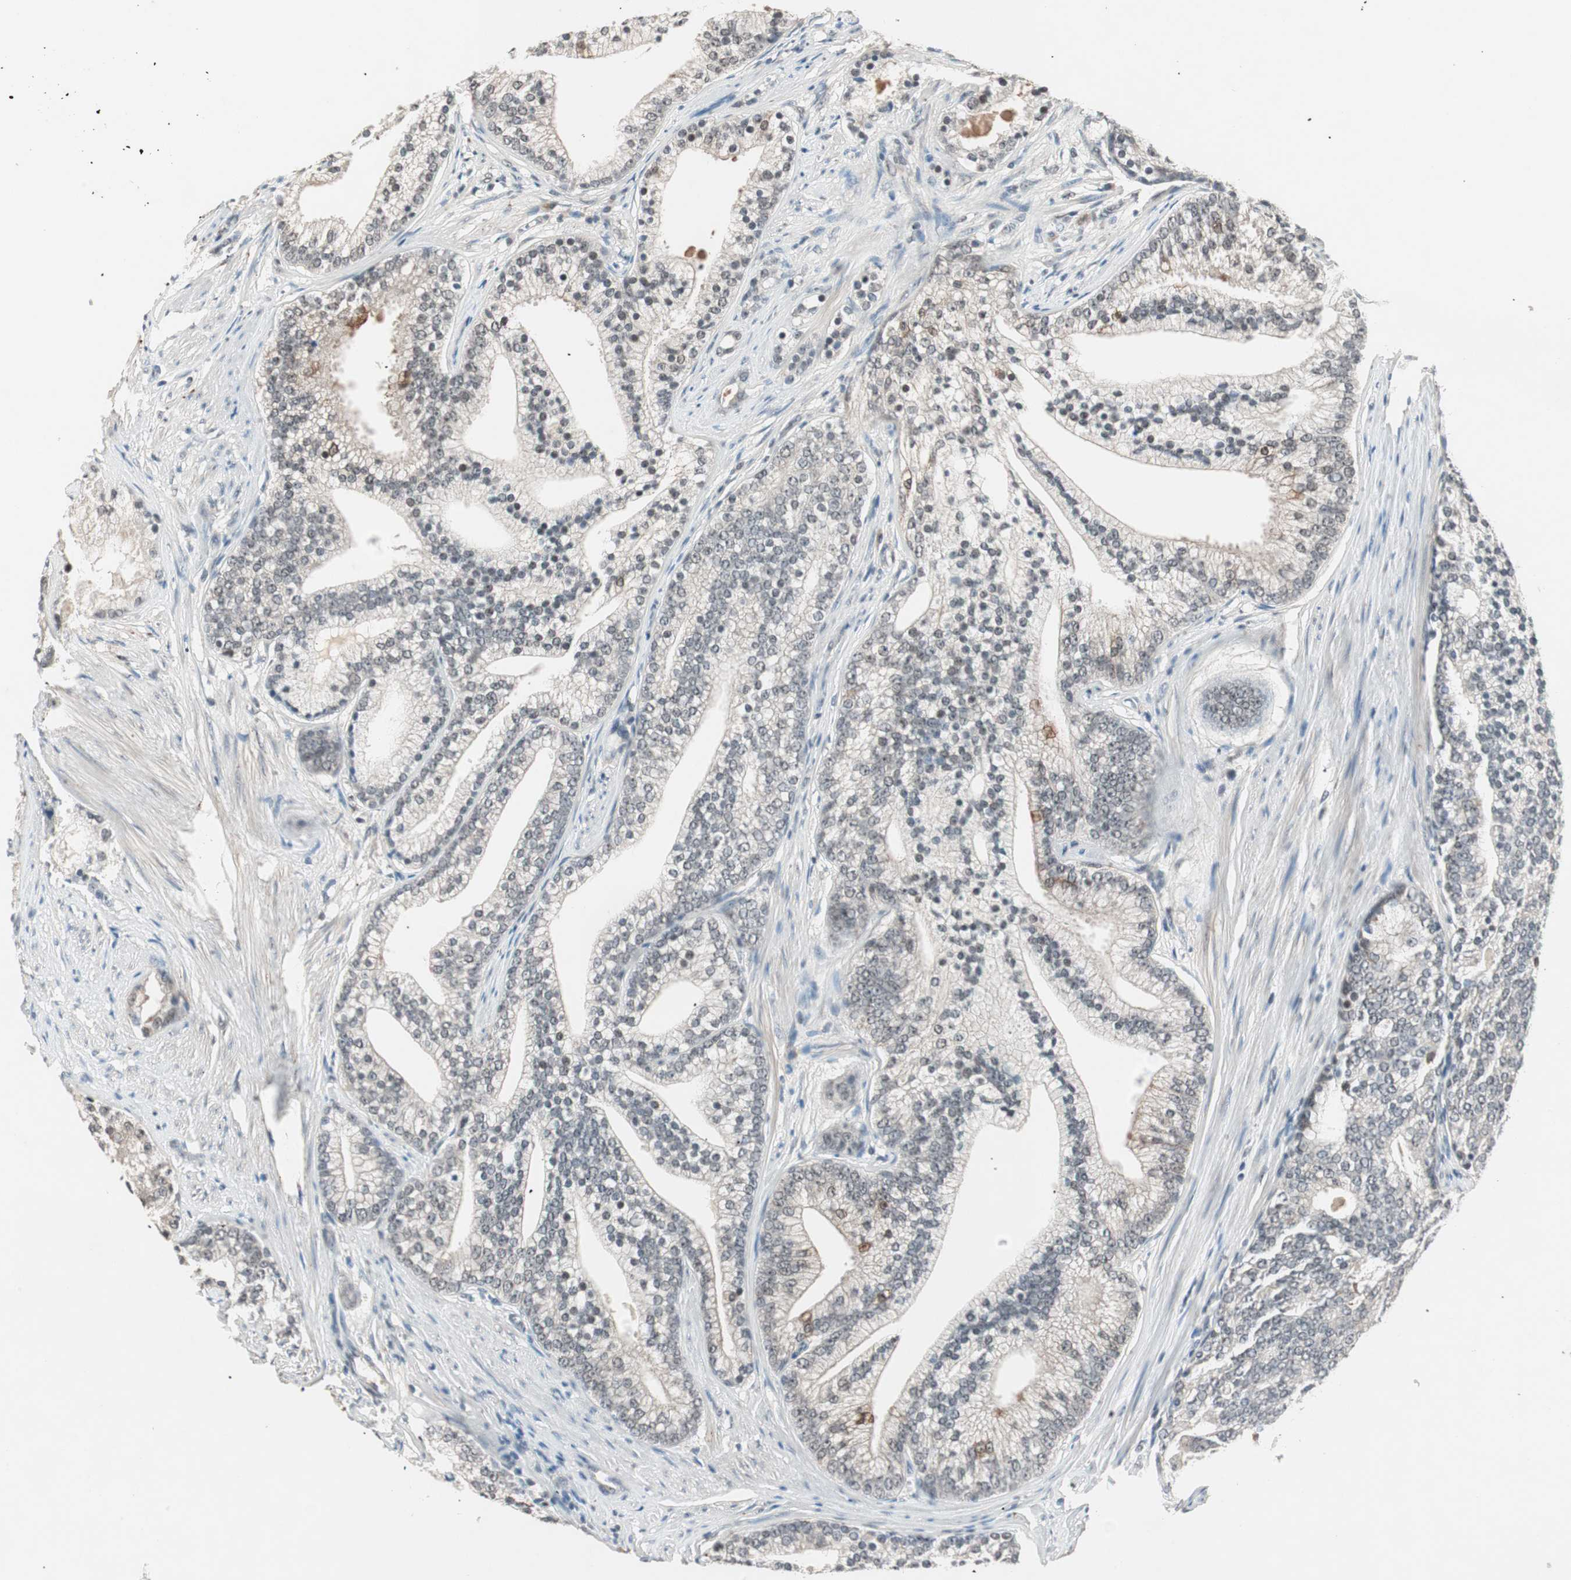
{"staining": {"intensity": "weak", "quantity": "<25%", "location": "nuclear"}, "tissue": "prostate cancer", "cell_type": "Tumor cells", "image_type": "cancer", "snomed": [{"axis": "morphology", "description": "Adenocarcinoma, Low grade"}, {"axis": "topography", "description": "Prostate"}], "caption": "The image demonstrates no staining of tumor cells in prostate cancer (adenocarcinoma (low-grade)).", "gene": "NFRKB", "patient": {"sex": "male", "age": 71}}